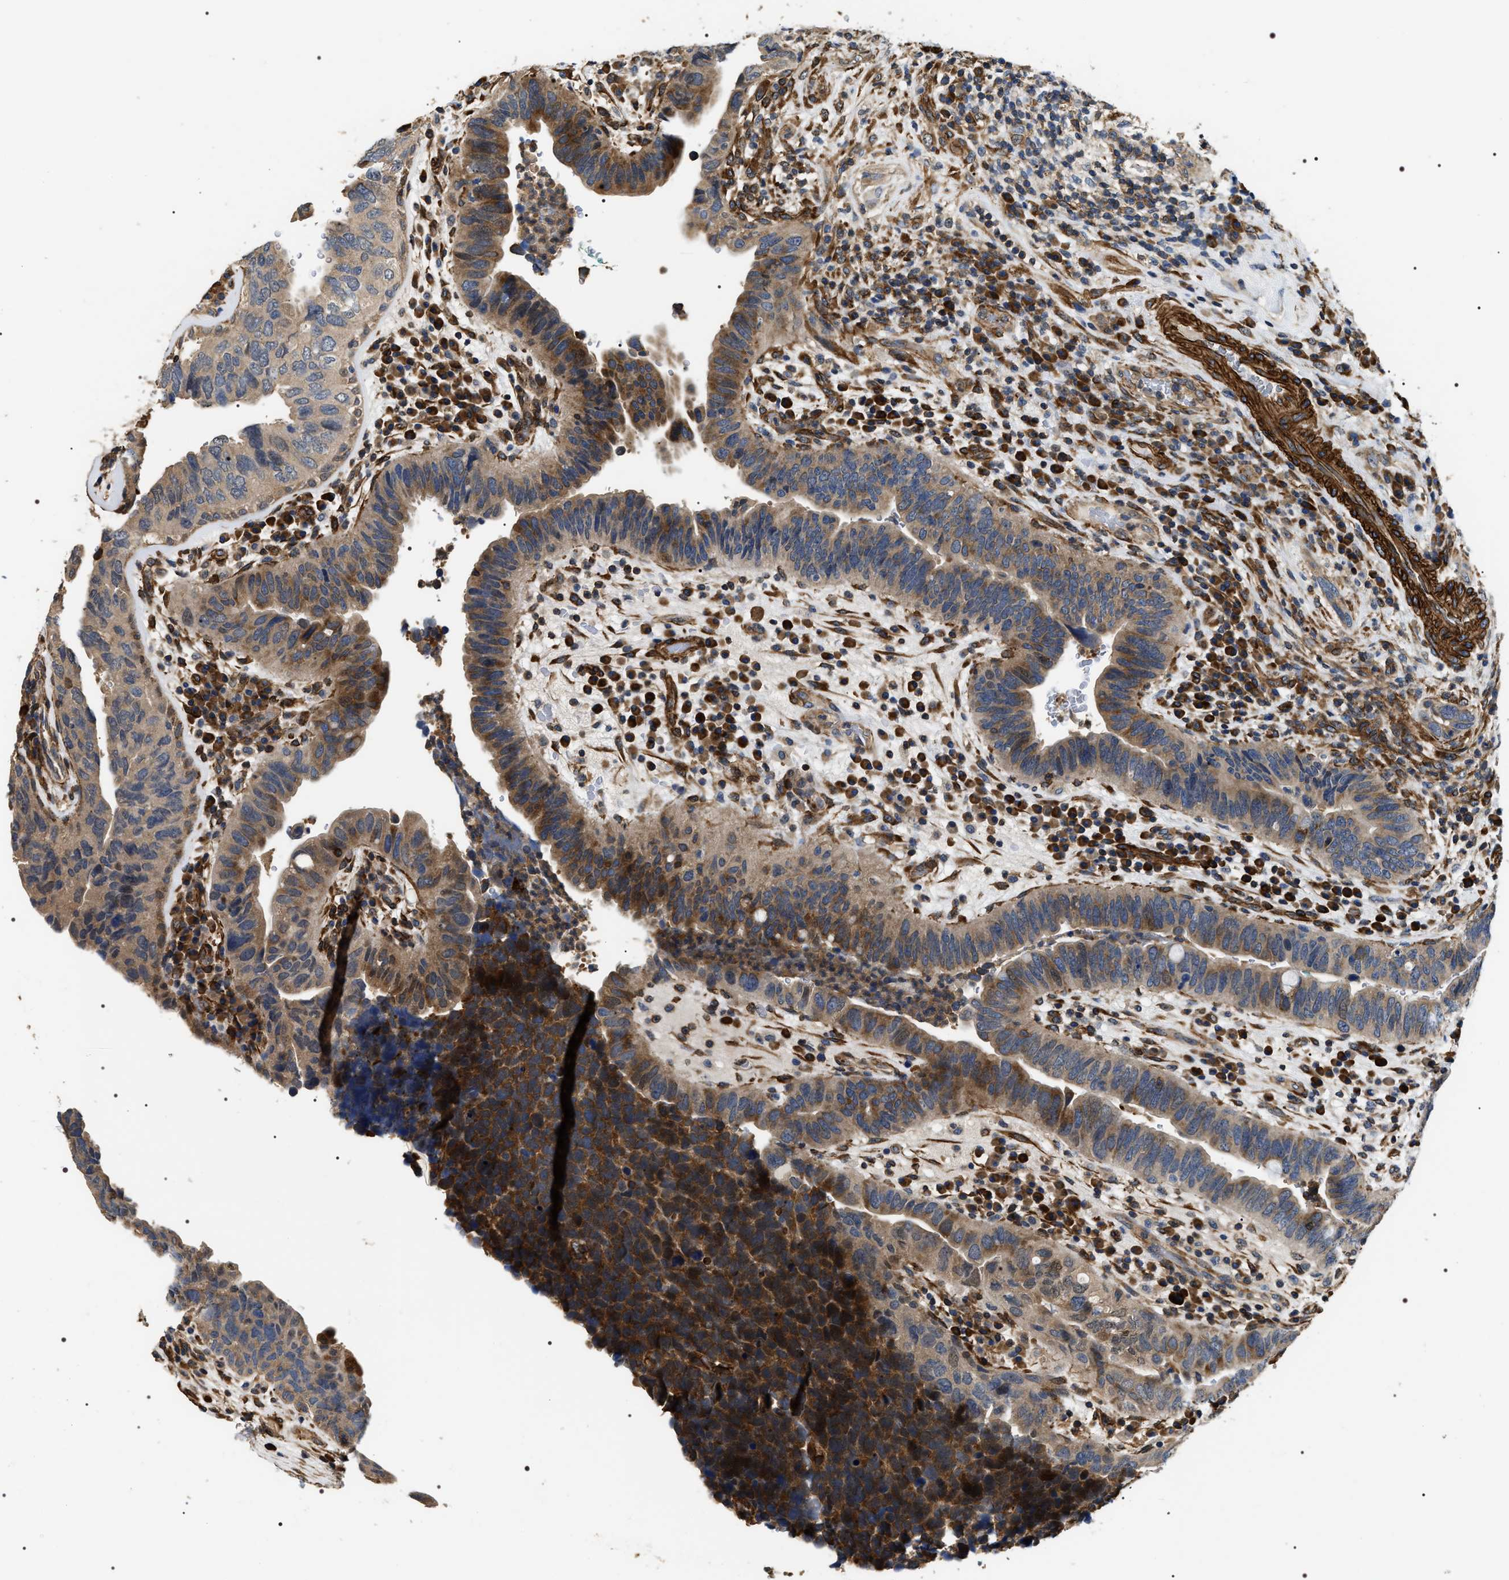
{"staining": {"intensity": "moderate", "quantity": "25%-75%", "location": "cytoplasmic/membranous"}, "tissue": "urothelial cancer", "cell_type": "Tumor cells", "image_type": "cancer", "snomed": [{"axis": "morphology", "description": "Urothelial carcinoma, High grade"}, {"axis": "topography", "description": "Urinary bladder"}], "caption": "Immunohistochemical staining of urothelial carcinoma (high-grade) exhibits moderate cytoplasmic/membranous protein expression in about 25%-75% of tumor cells. Nuclei are stained in blue.", "gene": "ZC3HAV1L", "patient": {"sex": "female", "age": 82}}